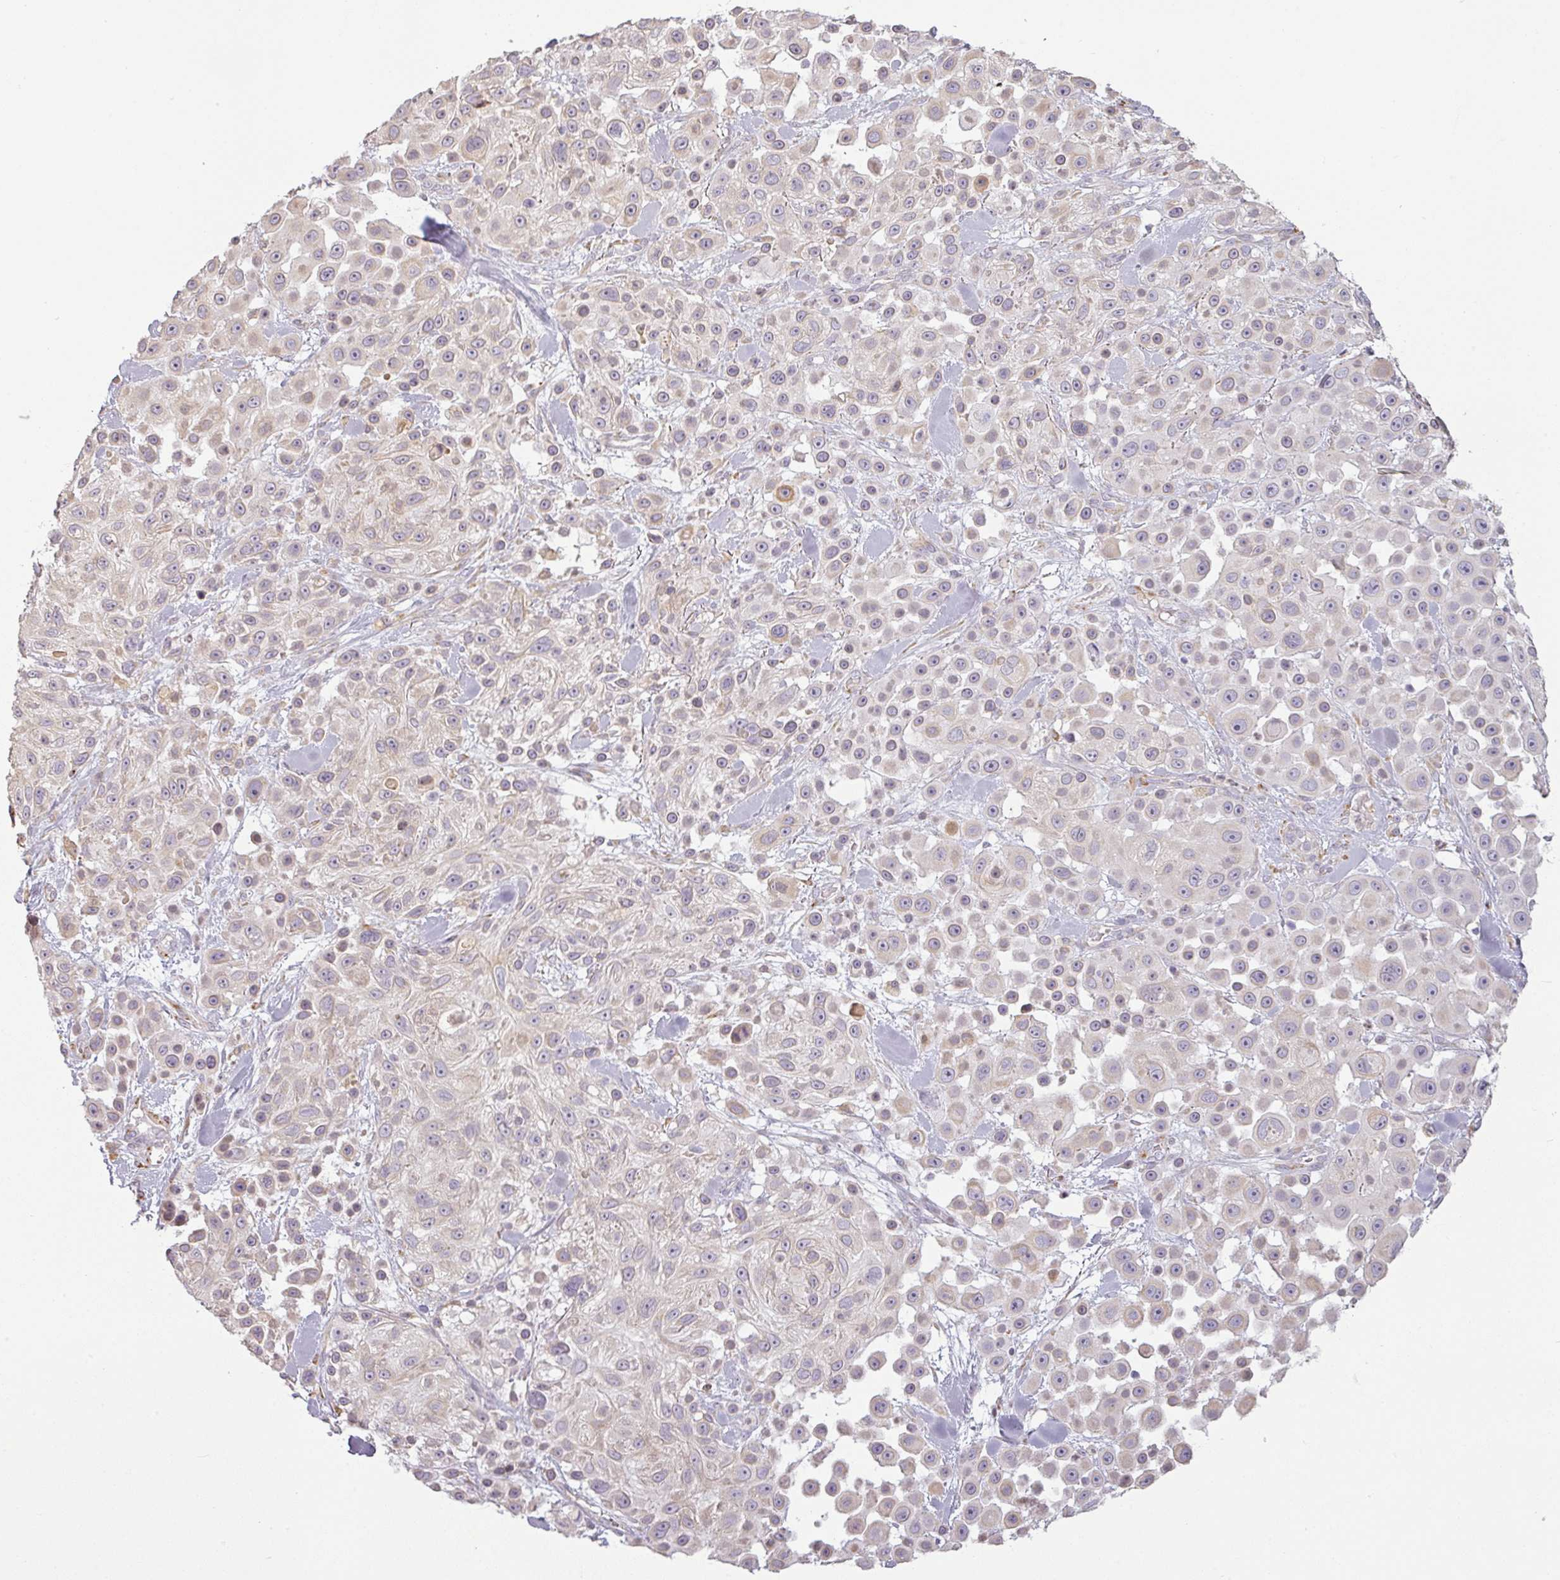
{"staining": {"intensity": "weak", "quantity": "<25%", "location": "cytoplasmic/membranous"}, "tissue": "skin cancer", "cell_type": "Tumor cells", "image_type": "cancer", "snomed": [{"axis": "morphology", "description": "Squamous cell carcinoma, NOS"}, {"axis": "topography", "description": "Skin"}], "caption": "Protein analysis of squamous cell carcinoma (skin) demonstrates no significant staining in tumor cells. (DAB (3,3'-diaminobenzidine) immunohistochemistry (IHC), high magnification).", "gene": "CCDC144A", "patient": {"sex": "male", "age": 67}}